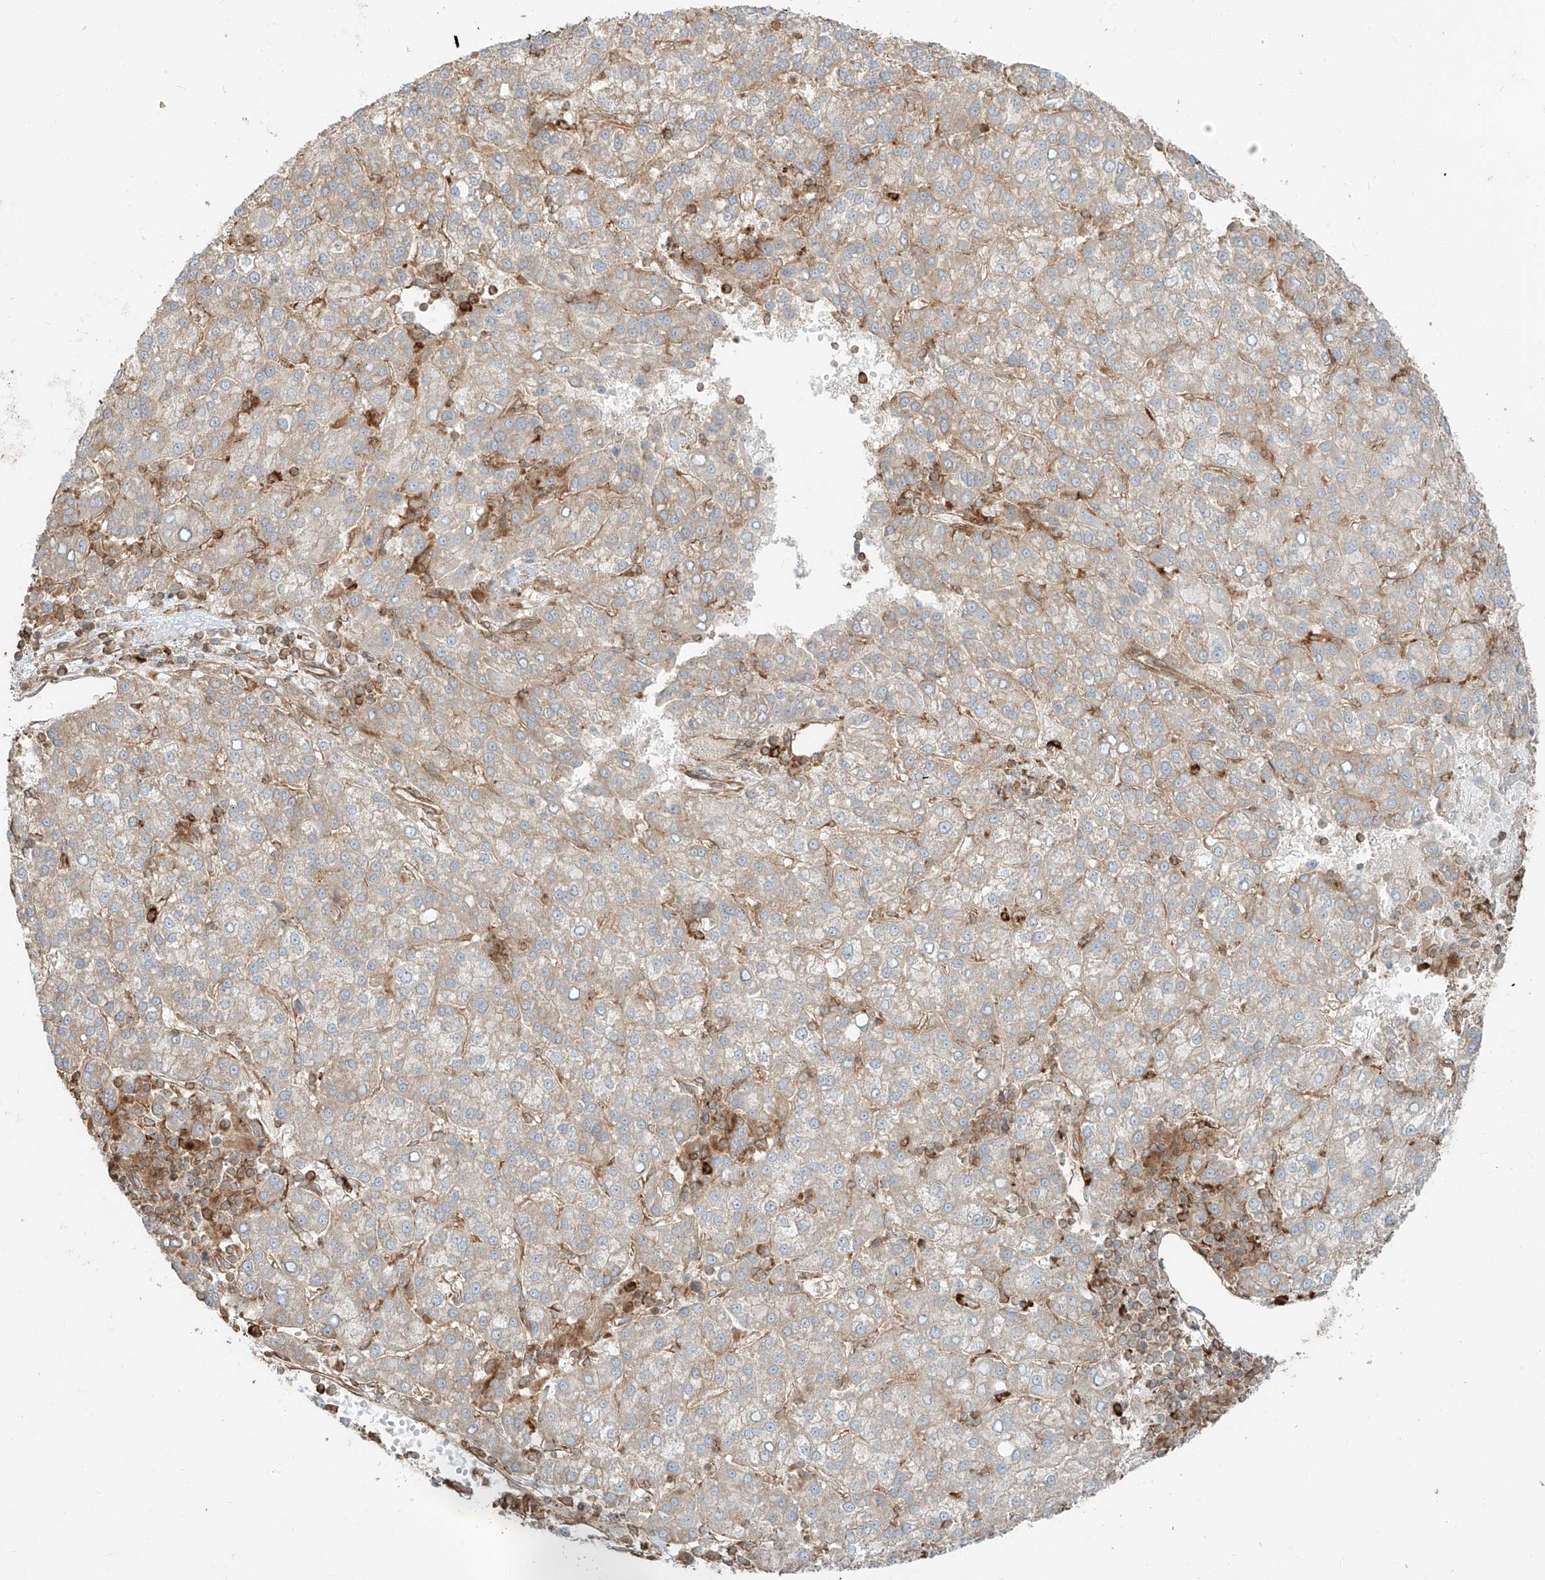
{"staining": {"intensity": "weak", "quantity": "25%-75%", "location": "cytoplasmic/membranous"}, "tissue": "liver cancer", "cell_type": "Tumor cells", "image_type": "cancer", "snomed": [{"axis": "morphology", "description": "Carcinoma, Hepatocellular, NOS"}, {"axis": "topography", "description": "Liver"}], "caption": "Liver cancer (hepatocellular carcinoma) was stained to show a protein in brown. There is low levels of weak cytoplasmic/membranous expression in about 25%-75% of tumor cells.", "gene": "CCDC115", "patient": {"sex": "female", "age": 58}}